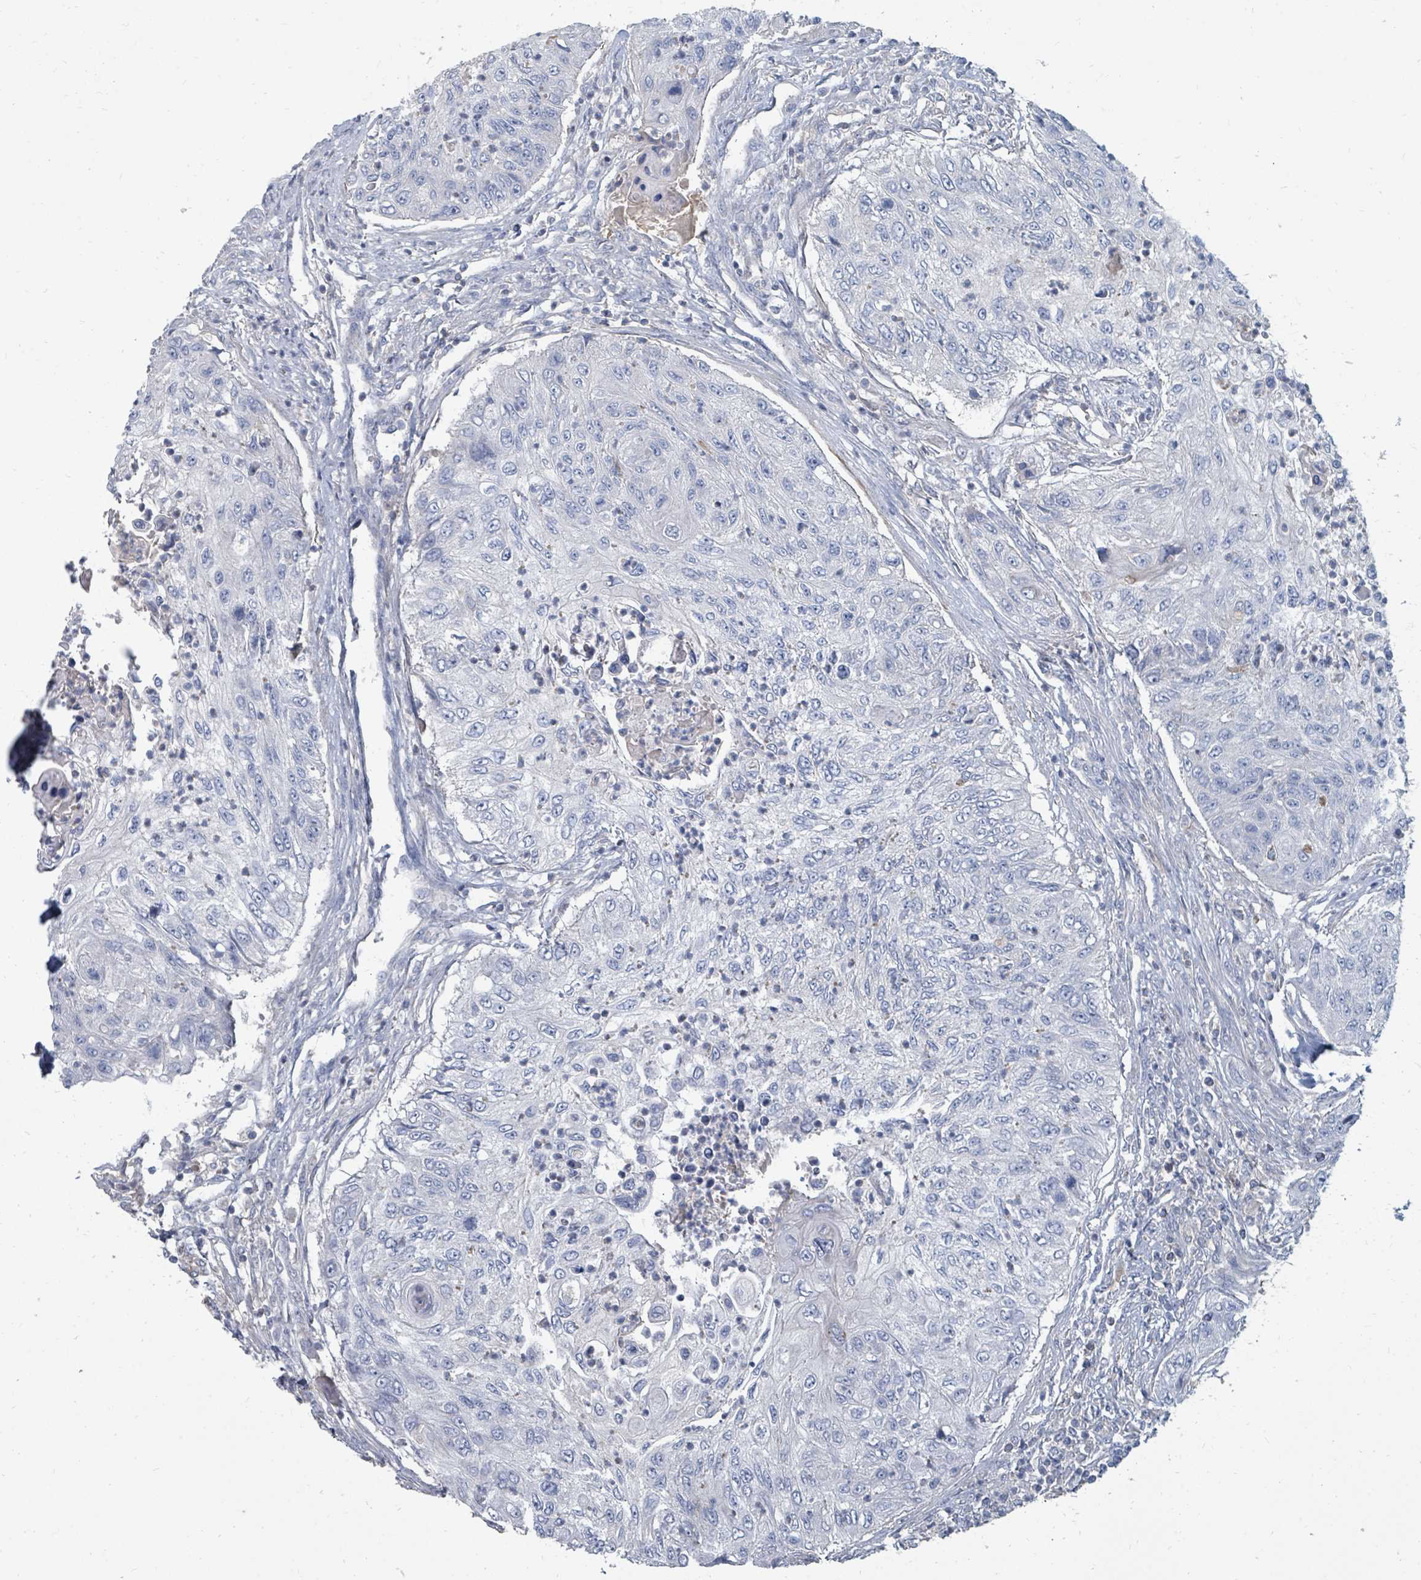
{"staining": {"intensity": "negative", "quantity": "none", "location": "none"}, "tissue": "urothelial cancer", "cell_type": "Tumor cells", "image_type": "cancer", "snomed": [{"axis": "morphology", "description": "Urothelial carcinoma, High grade"}, {"axis": "topography", "description": "Urinary bladder"}], "caption": "There is no significant staining in tumor cells of urothelial cancer.", "gene": "ARGFX", "patient": {"sex": "female", "age": 60}}